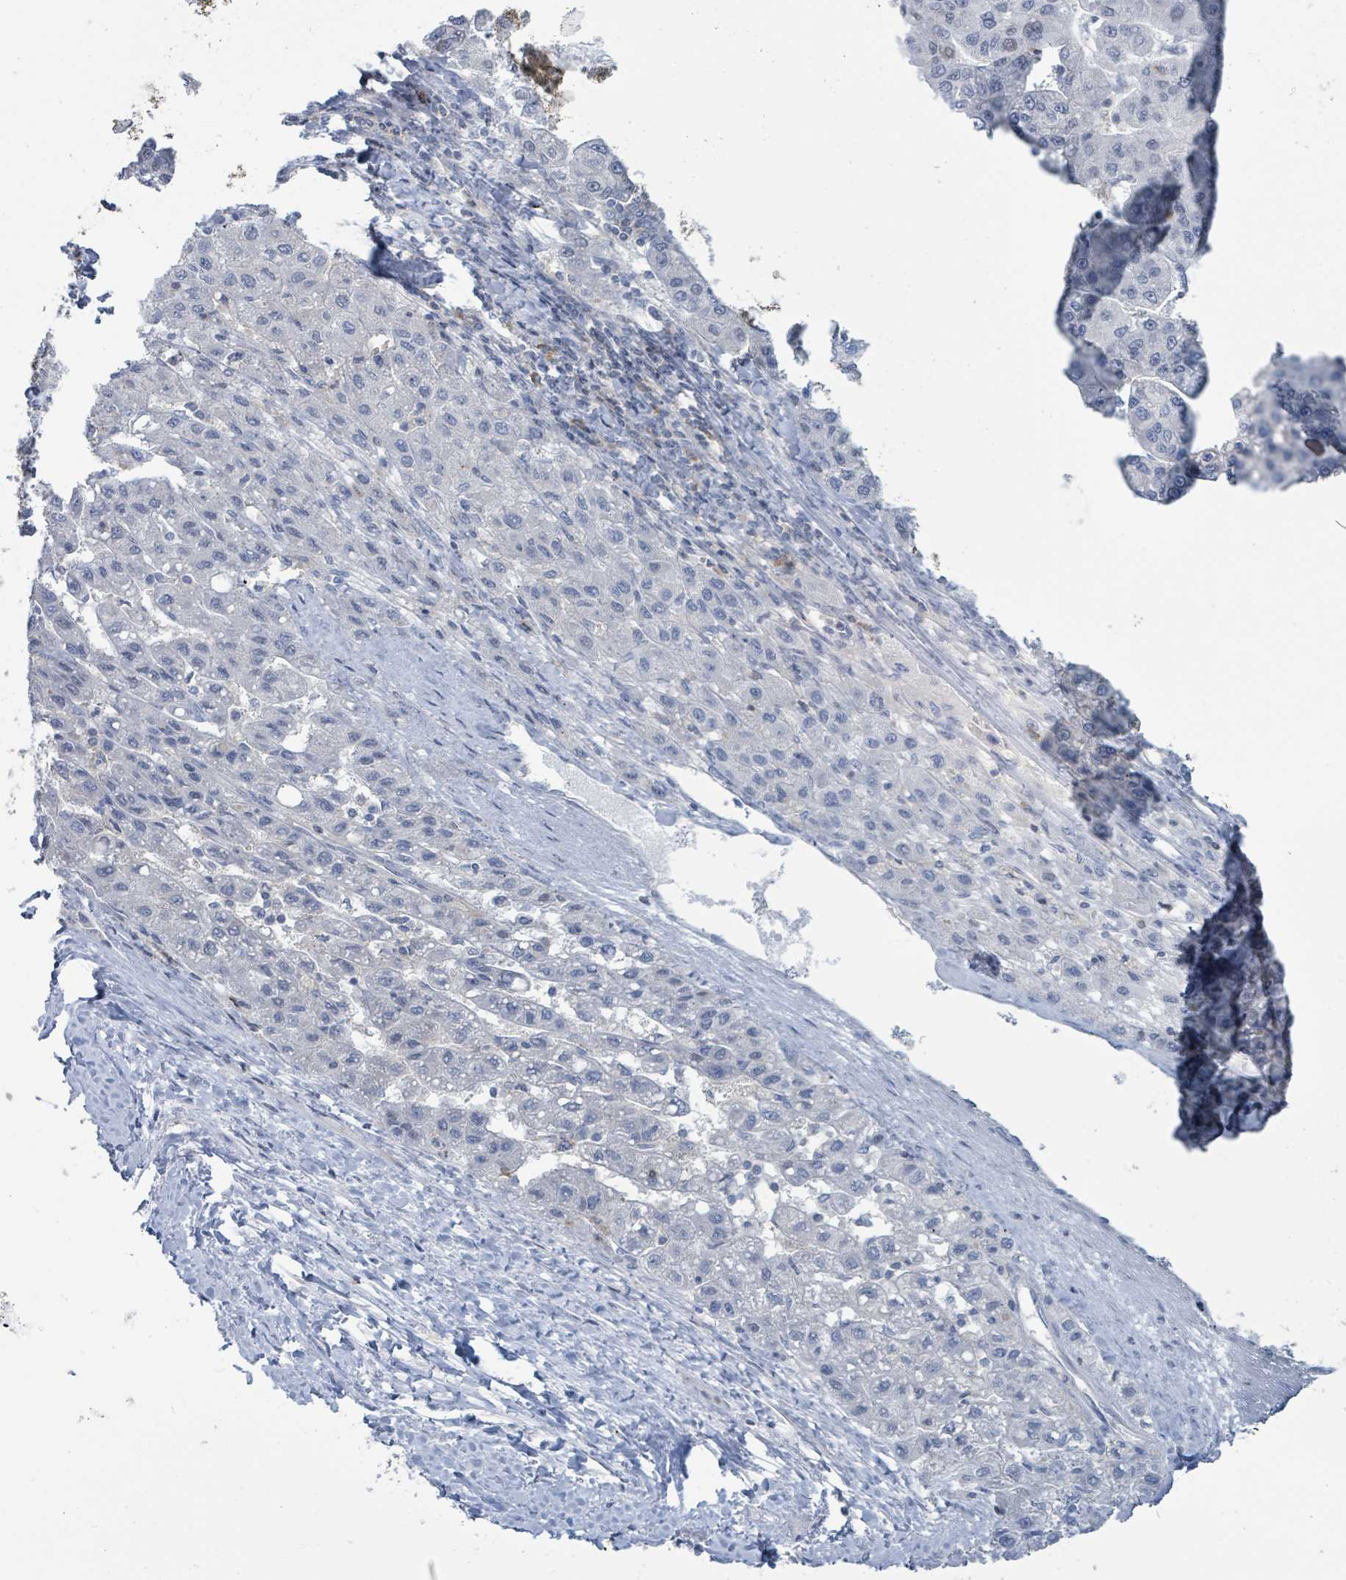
{"staining": {"intensity": "negative", "quantity": "none", "location": "none"}, "tissue": "liver cancer", "cell_type": "Tumor cells", "image_type": "cancer", "snomed": [{"axis": "morphology", "description": "Carcinoma, Hepatocellular, NOS"}, {"axis": "topography", "description": "Liver"}], "caption": "Tumor cells are negative for brown protein staining in liver hepatocellular carcinoma.", "gene": "DGKZ", "patient": {"sex": "female", "age": 82}}